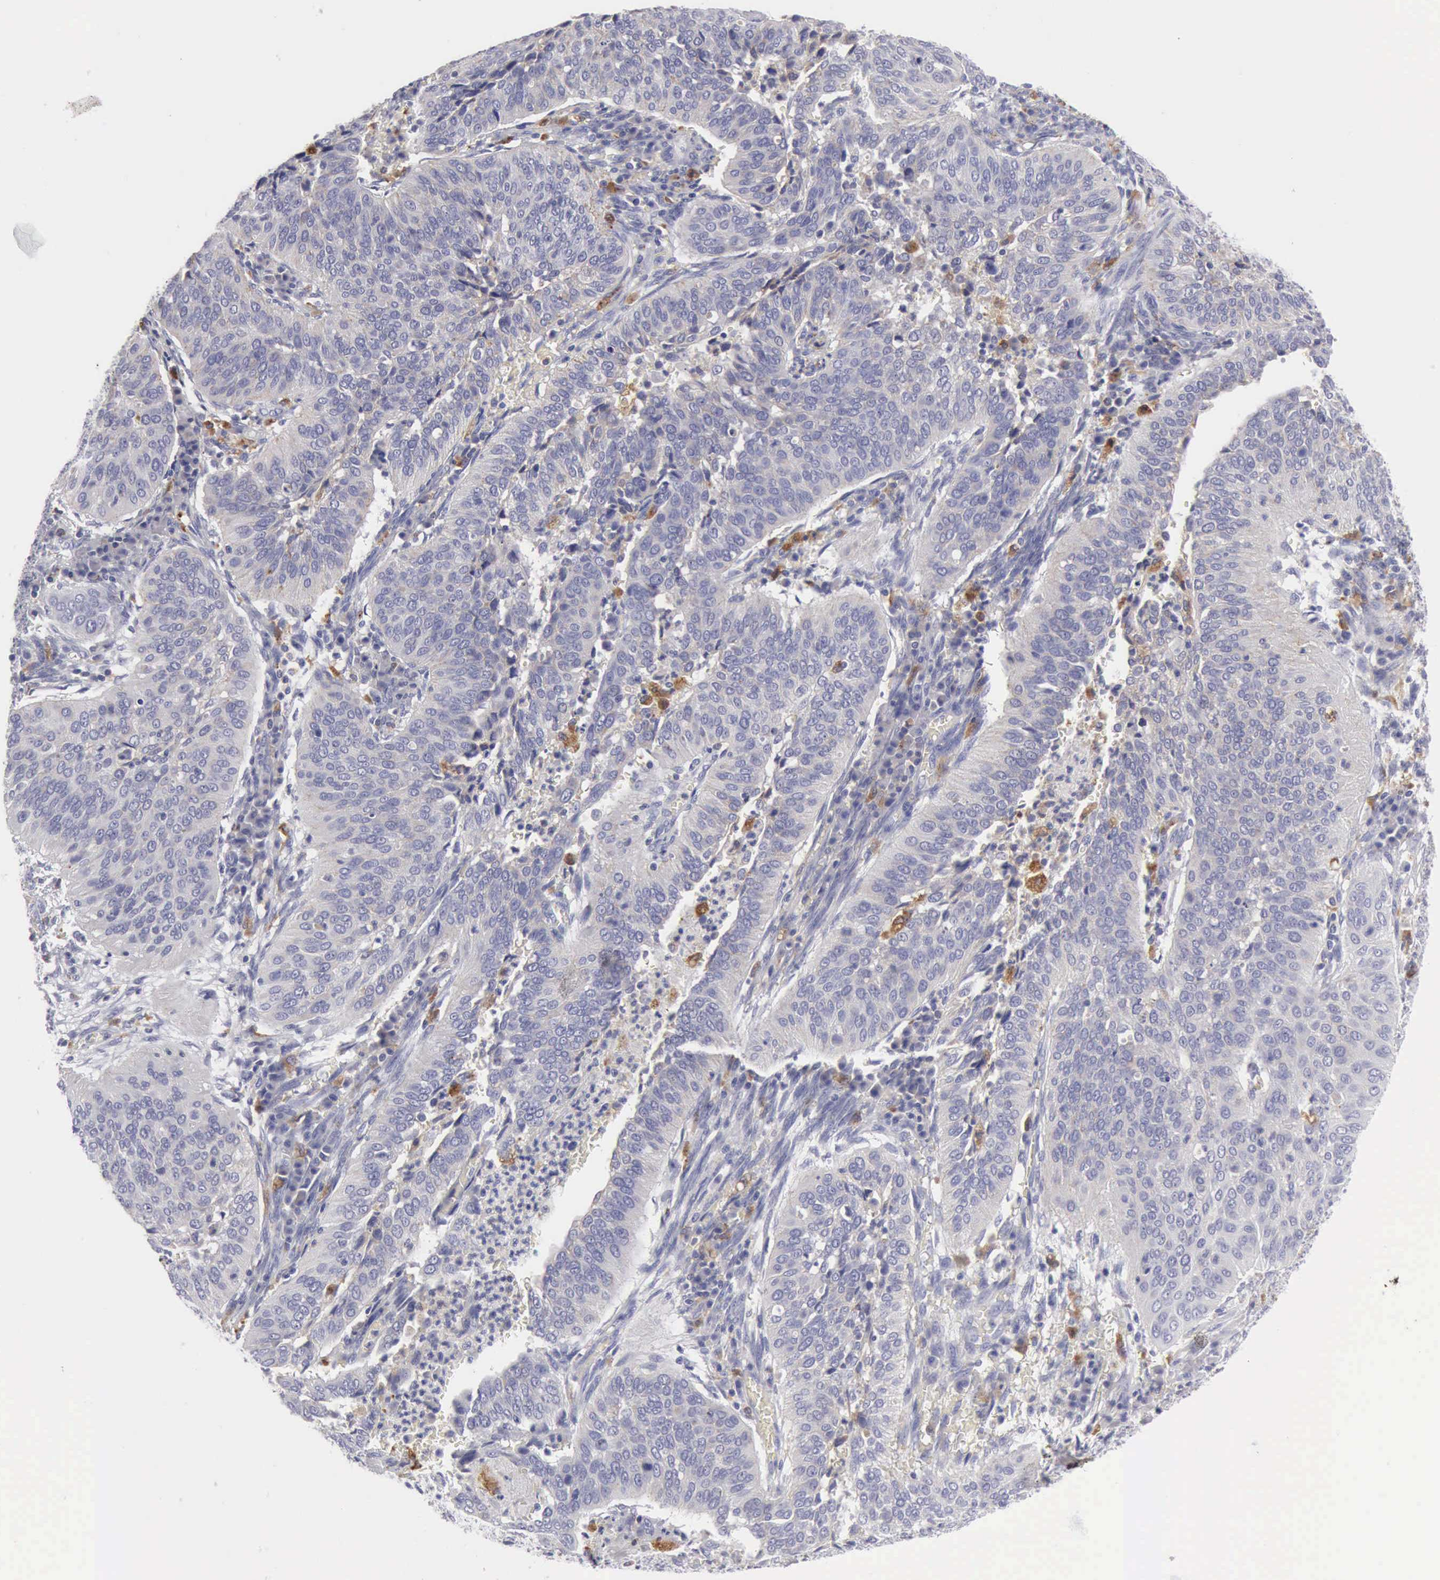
{"staining": {"intensity": "negative", "quantity": "none", "location": "none"}, "tissue": "cervical cancer", "cell_type": "Tumor cells", "image_type": "cancer", "snomed": [{"axis": "morphology", "description": "Squamous cell carcinoma, NOS"}, {"axis": "topography", "description": "Cervix"}], "caption": "This photomicrograph is of cervical cancer stained with immunohistochemistry (IHC) to label a protein in brown with the nuclei are counter-stained blue. There is no positivity in tumor cells.", "gene": "CTSS", "patient": {"sex": "female", "age": 39}}